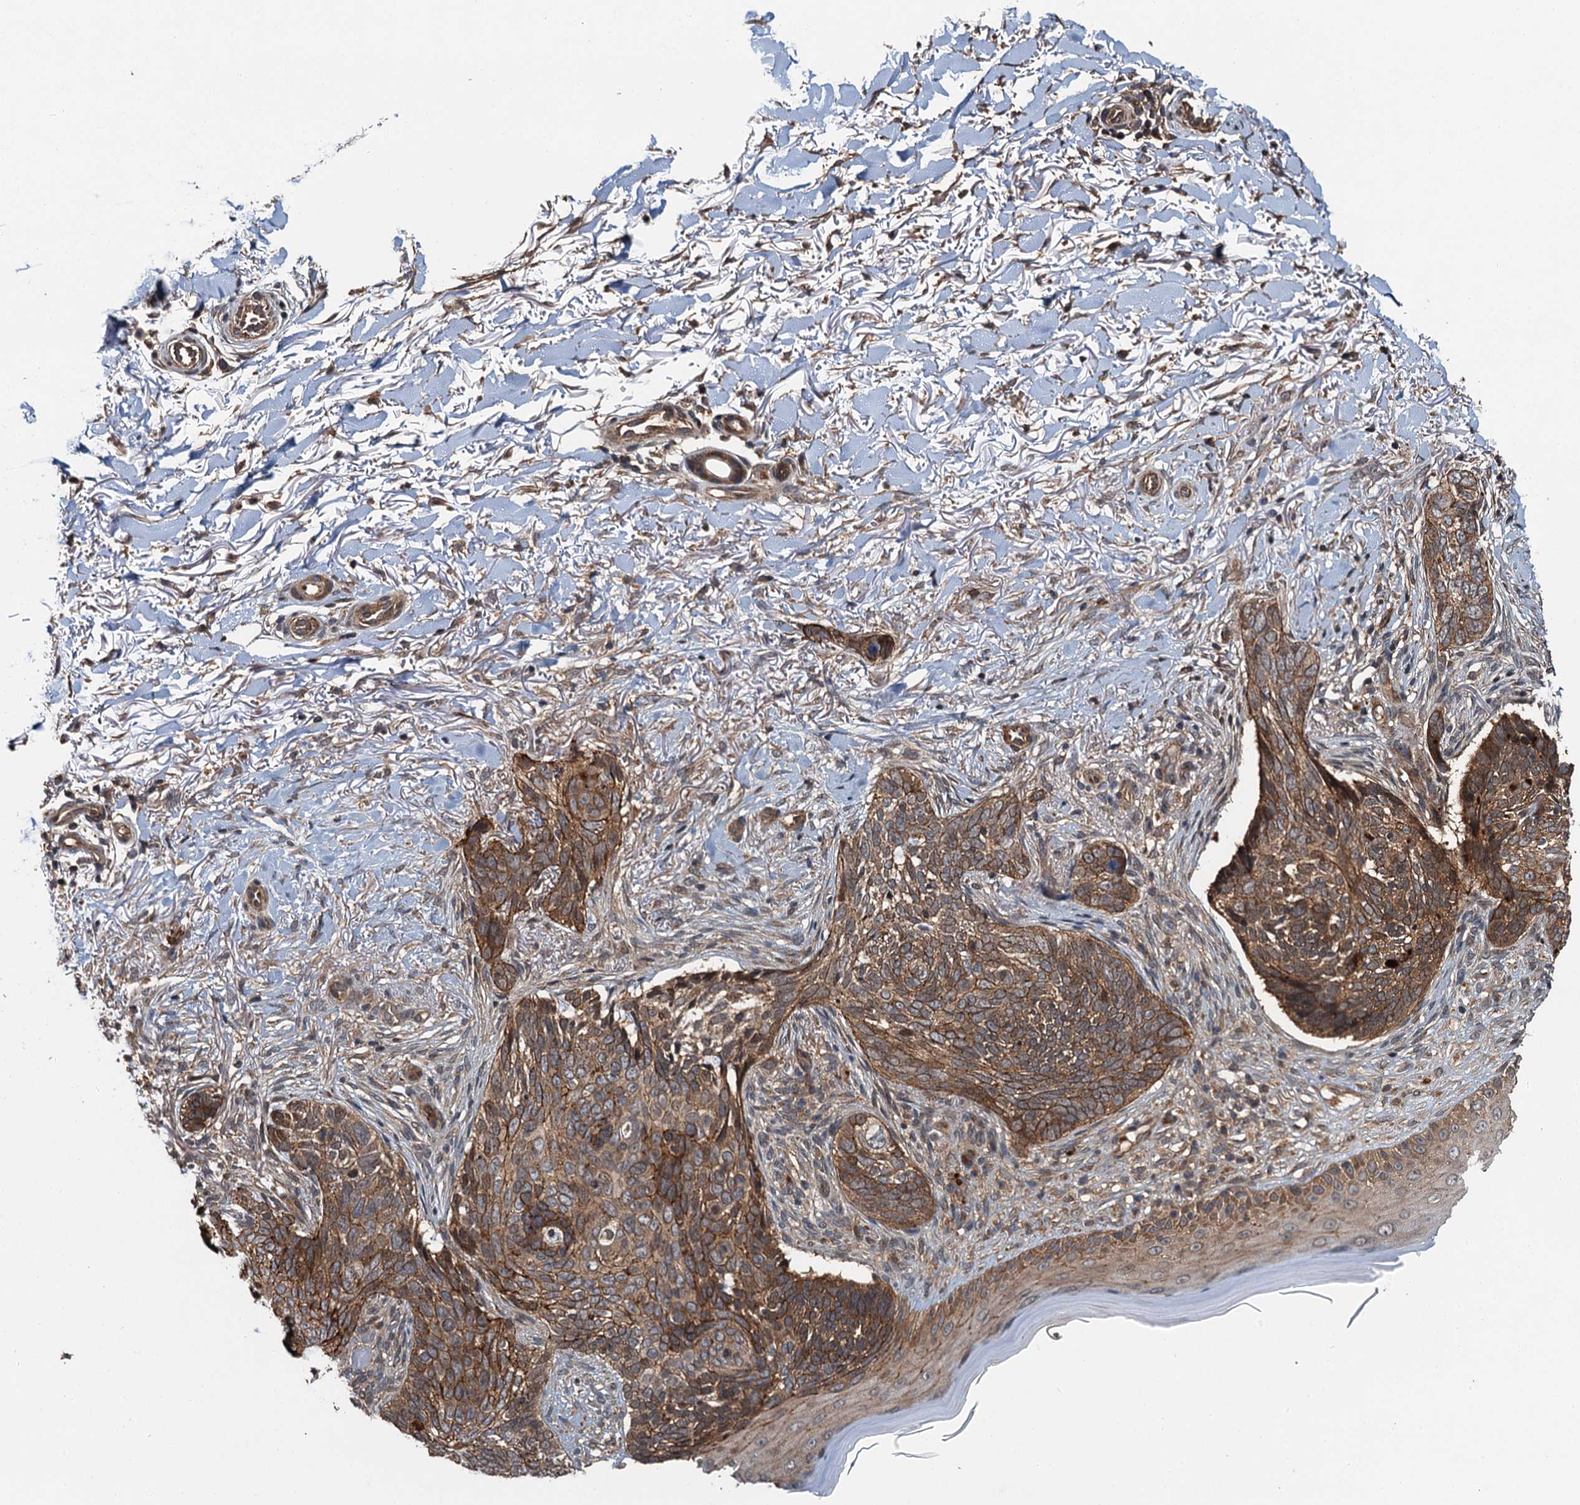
{"staining": {"intensity": "moderate", "quantity": ">75%", "location": "cytoplasmic/membranous"}, "tissue": "skin cancer", "cell_type": "Tumor cells", "image_type": "cancer", "snomed": [{"axis": "morphology", "description": "Normal tissue, NOS"}, {"axis": "morphology", "description": "Basal cell carcinoma"}, {"axis": "topography", "description": "Skin"}], "caption": "IHC (DAB (3,3'-diaminobenzidine)) staining of human skin basal cell carcinoma displays moderate cytoplasmic/membranous protein positivity in about >75% of tumor cells. Nuclei are stained in blue.", "gene": "SNX32", "patient": {"sex": "female", "age": 67}}